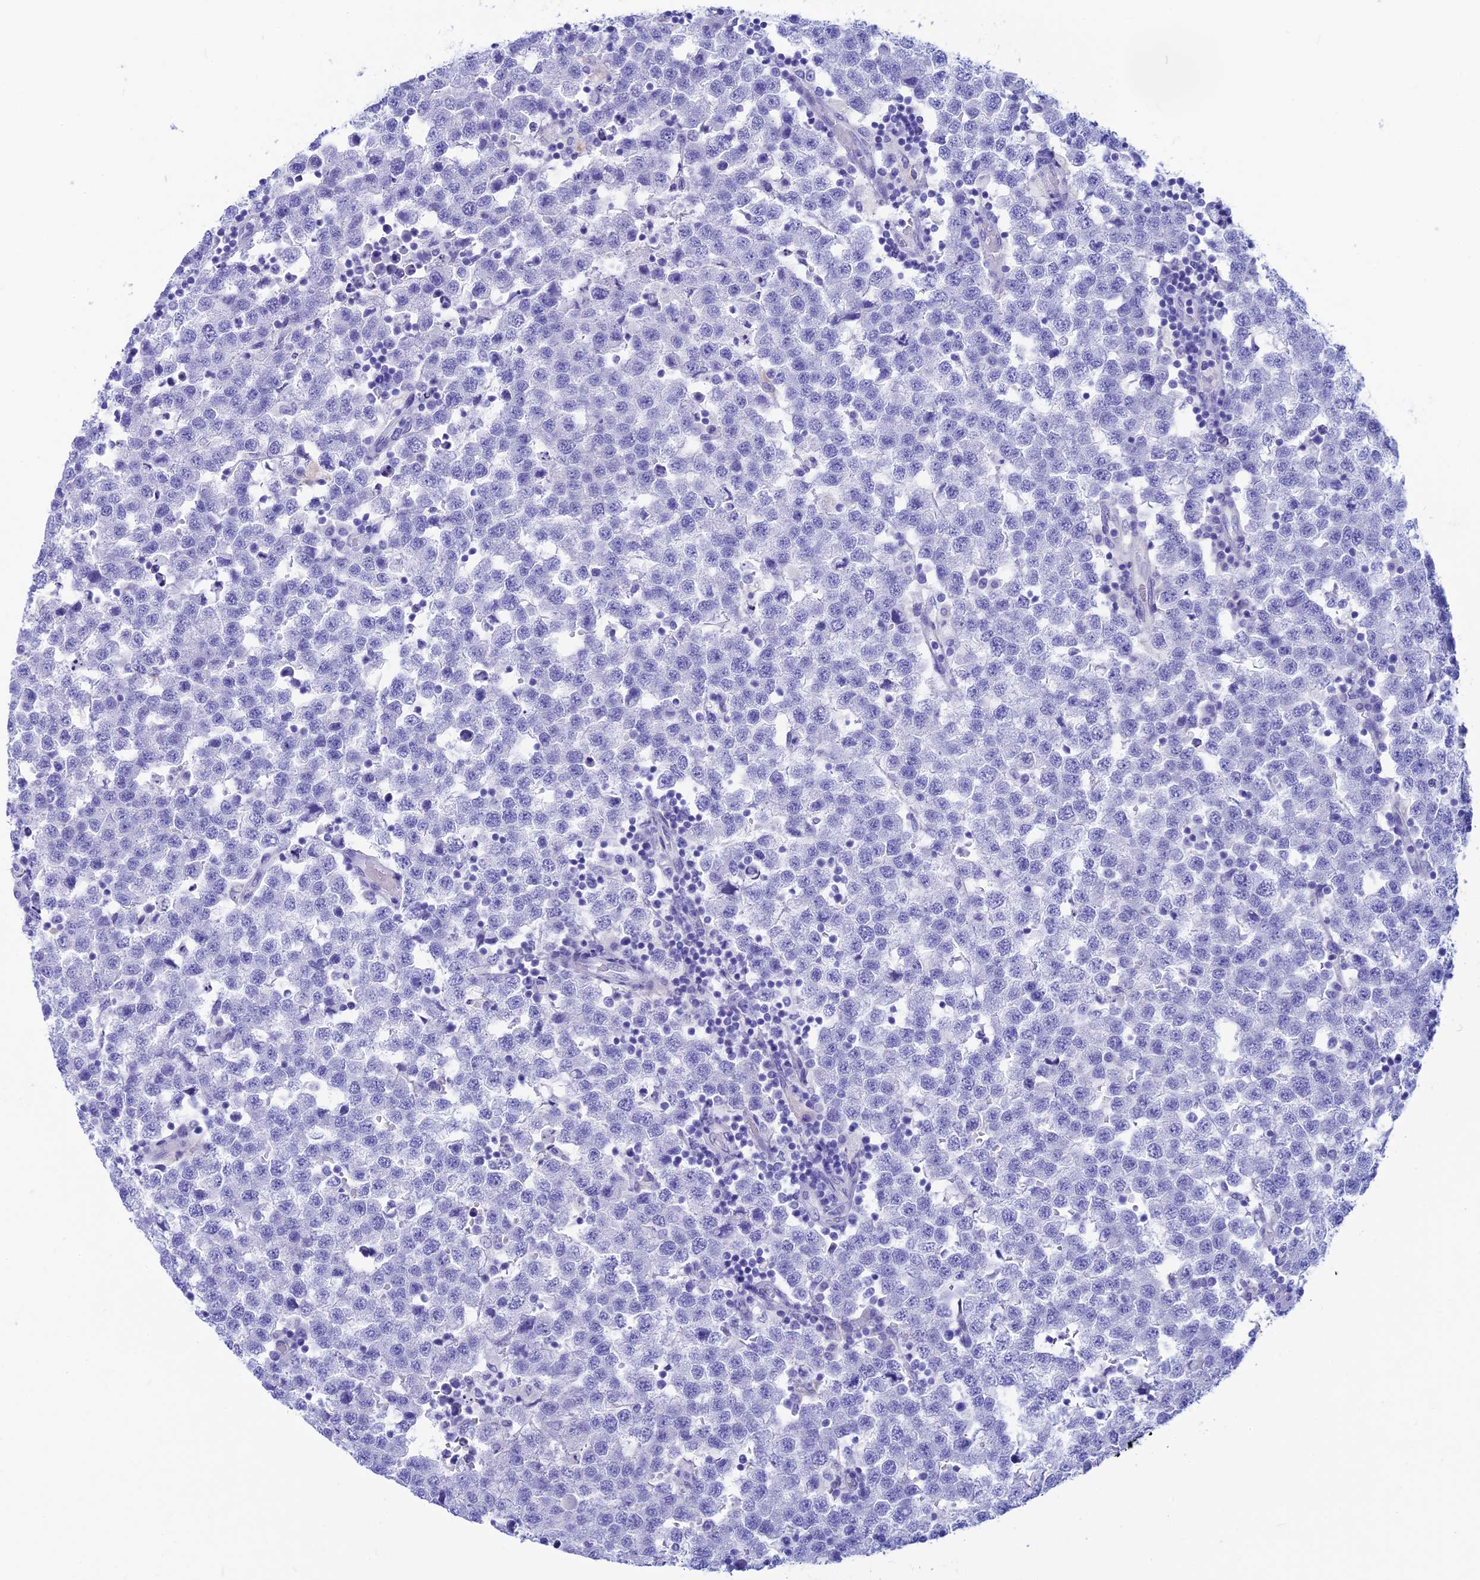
{"staining": {"intensity": "negative", "quantity": "none", "location": "none"}, "tissue": "testis cancer", "cell_type": "Tumor cells", "image_type": "cancer", "snomed": [{"axis": "morphology", "description": "Seminoma, NOS"}, {"axis": "topography", "description": "Testis"}], "caption": "Histopathology image shows no protein positivity in tumor cells of testis cancer tissue.", "gene": "GNGT2", "patient": {"sex": "male", "age": 34}}